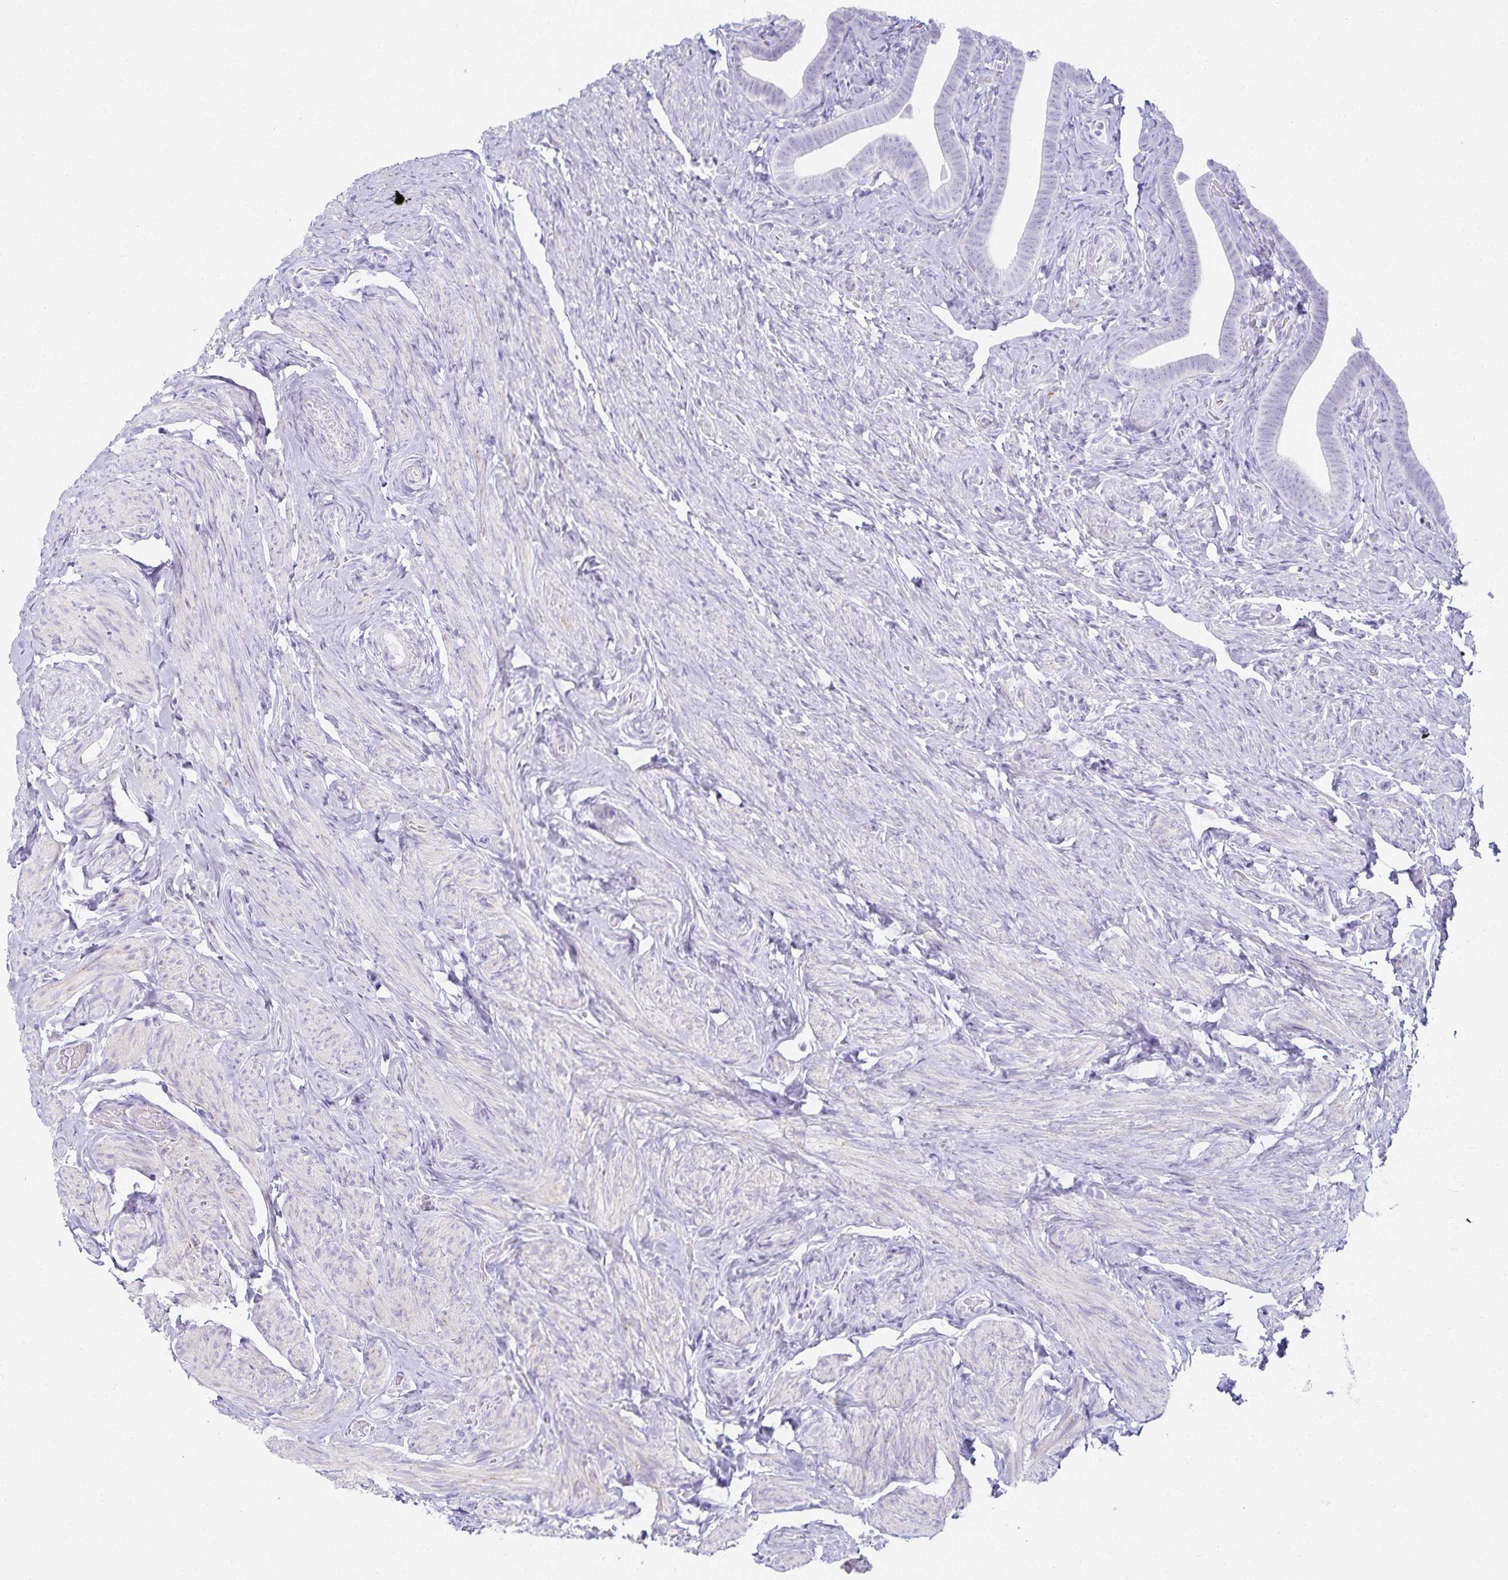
{"staining": {"intensity": "negative", "quantity": "none", "location": "none"}, "tissue": "fallopian tube", "cell_type": "Glandular cells", "image_type": "normal", "snomed": [{"axis": "morphology", "description": "Normal tissue, NOS"}, {"axis": "topography", "description": "Fallopian tube"}], "caption": "Immunohistochemistry (IHC) of benign fallopian tube displays no staining in glandular cells.", "gene": "GP2", "patient": {"sex": "female", "age": 69}}